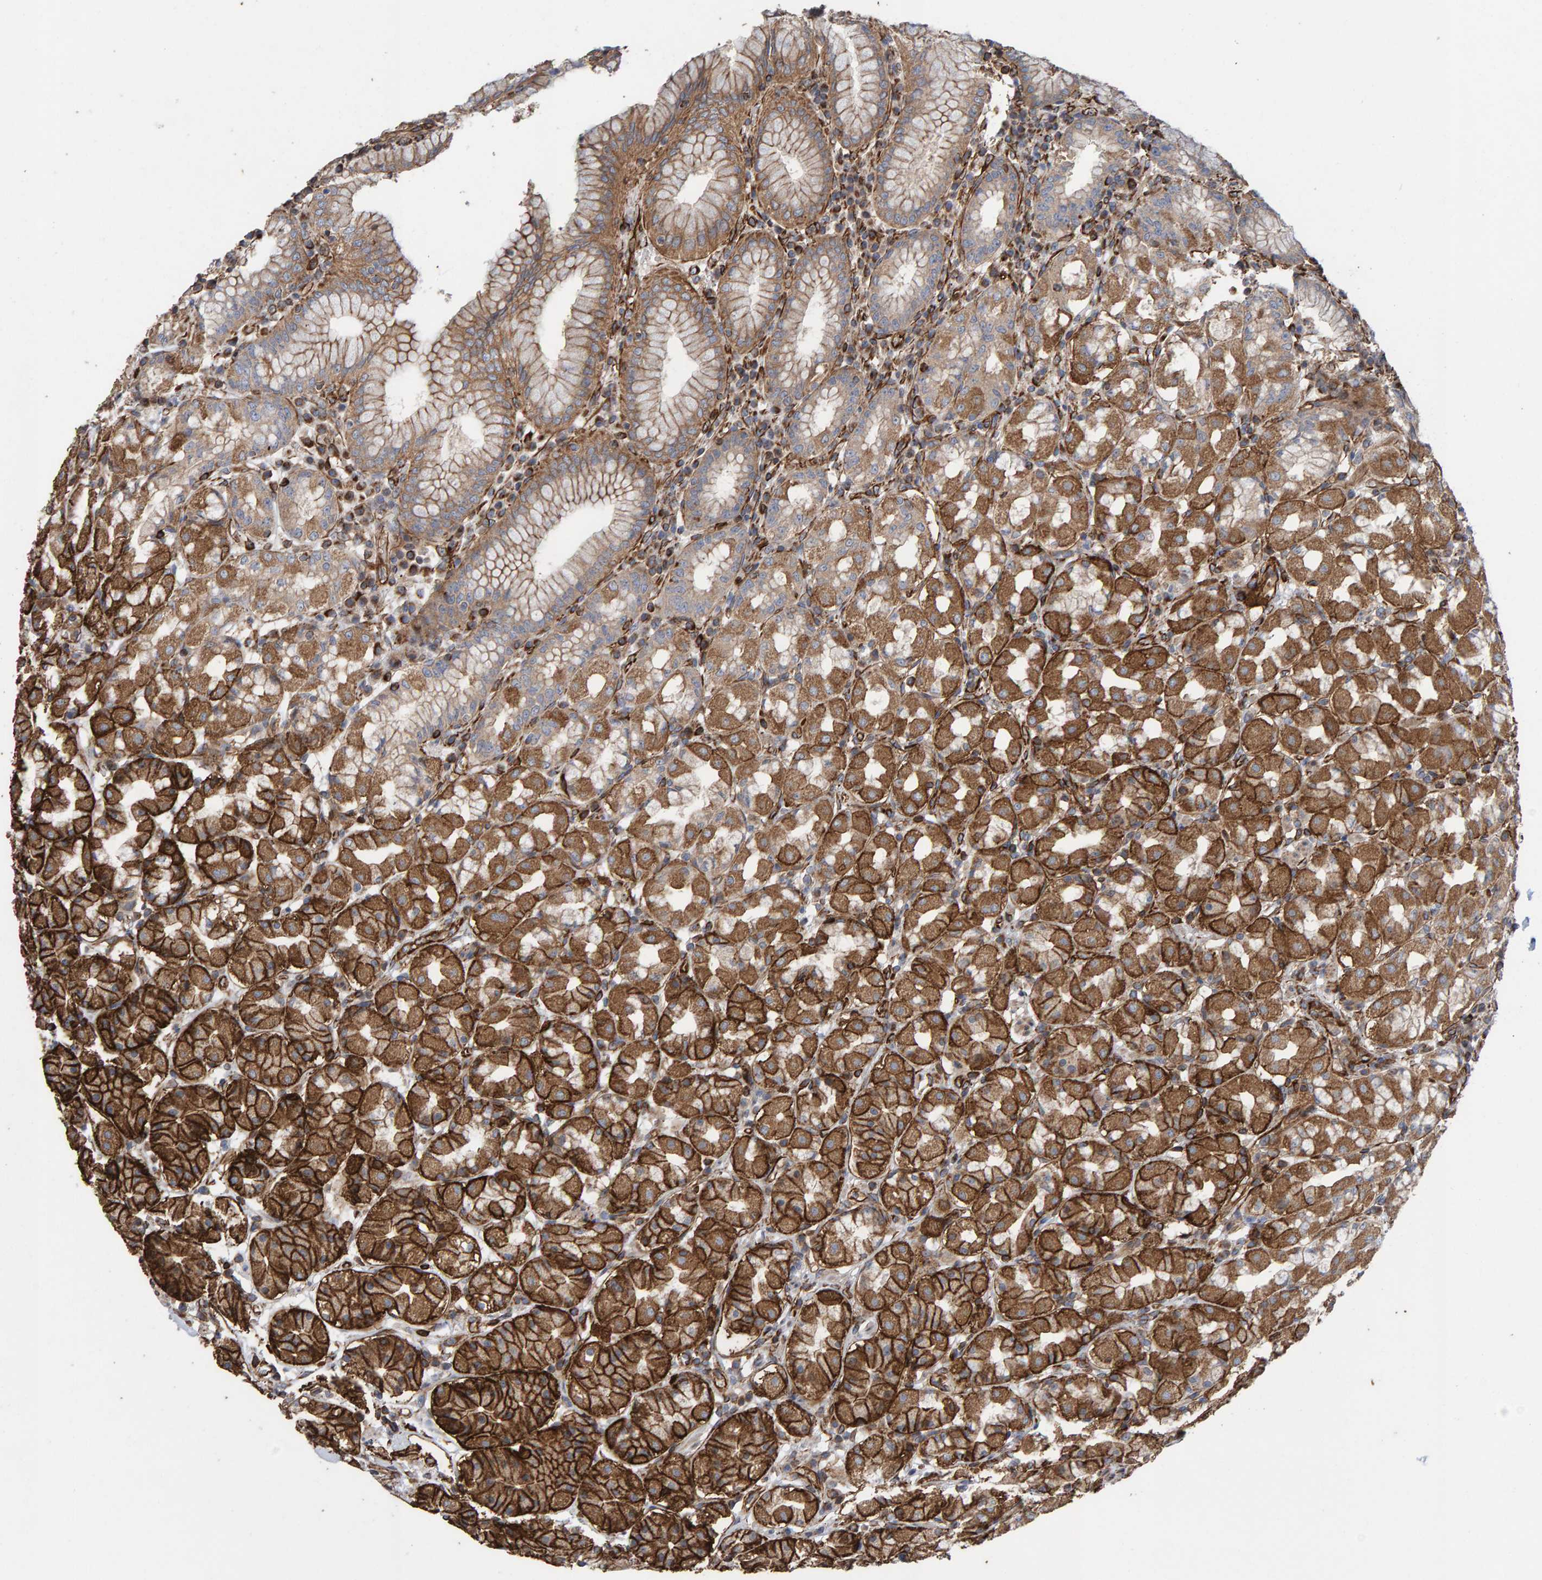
{"staining": {"intensity": "strong", "quantity": "25%-75%", "location": "cytoplasmic/membranous"}, "tissue": "stomach", "cell_type": "Glandular cells", "image_type": "normal", "snomed": [{"axis": "morphology", "description": "Normal tissue, NOS"}, {"axis": "topography", "description": "Stomach"}, {"axis": "topography", "description": "Stomach, lower"}], "caption": "Immunohistochemical staining of benign stomach demonstrates strong cytoplasmic/membranous protein positivity in about 25%-75% of glandular cells. The protein is stained brown, and the nuclei are stained in blue (DAB (3,3'-diaminobenzidine) IHC with brightfield microscopy, high magnification).", "gene": "ZNF347", "patient": {"sex": "female", "age": 56}}